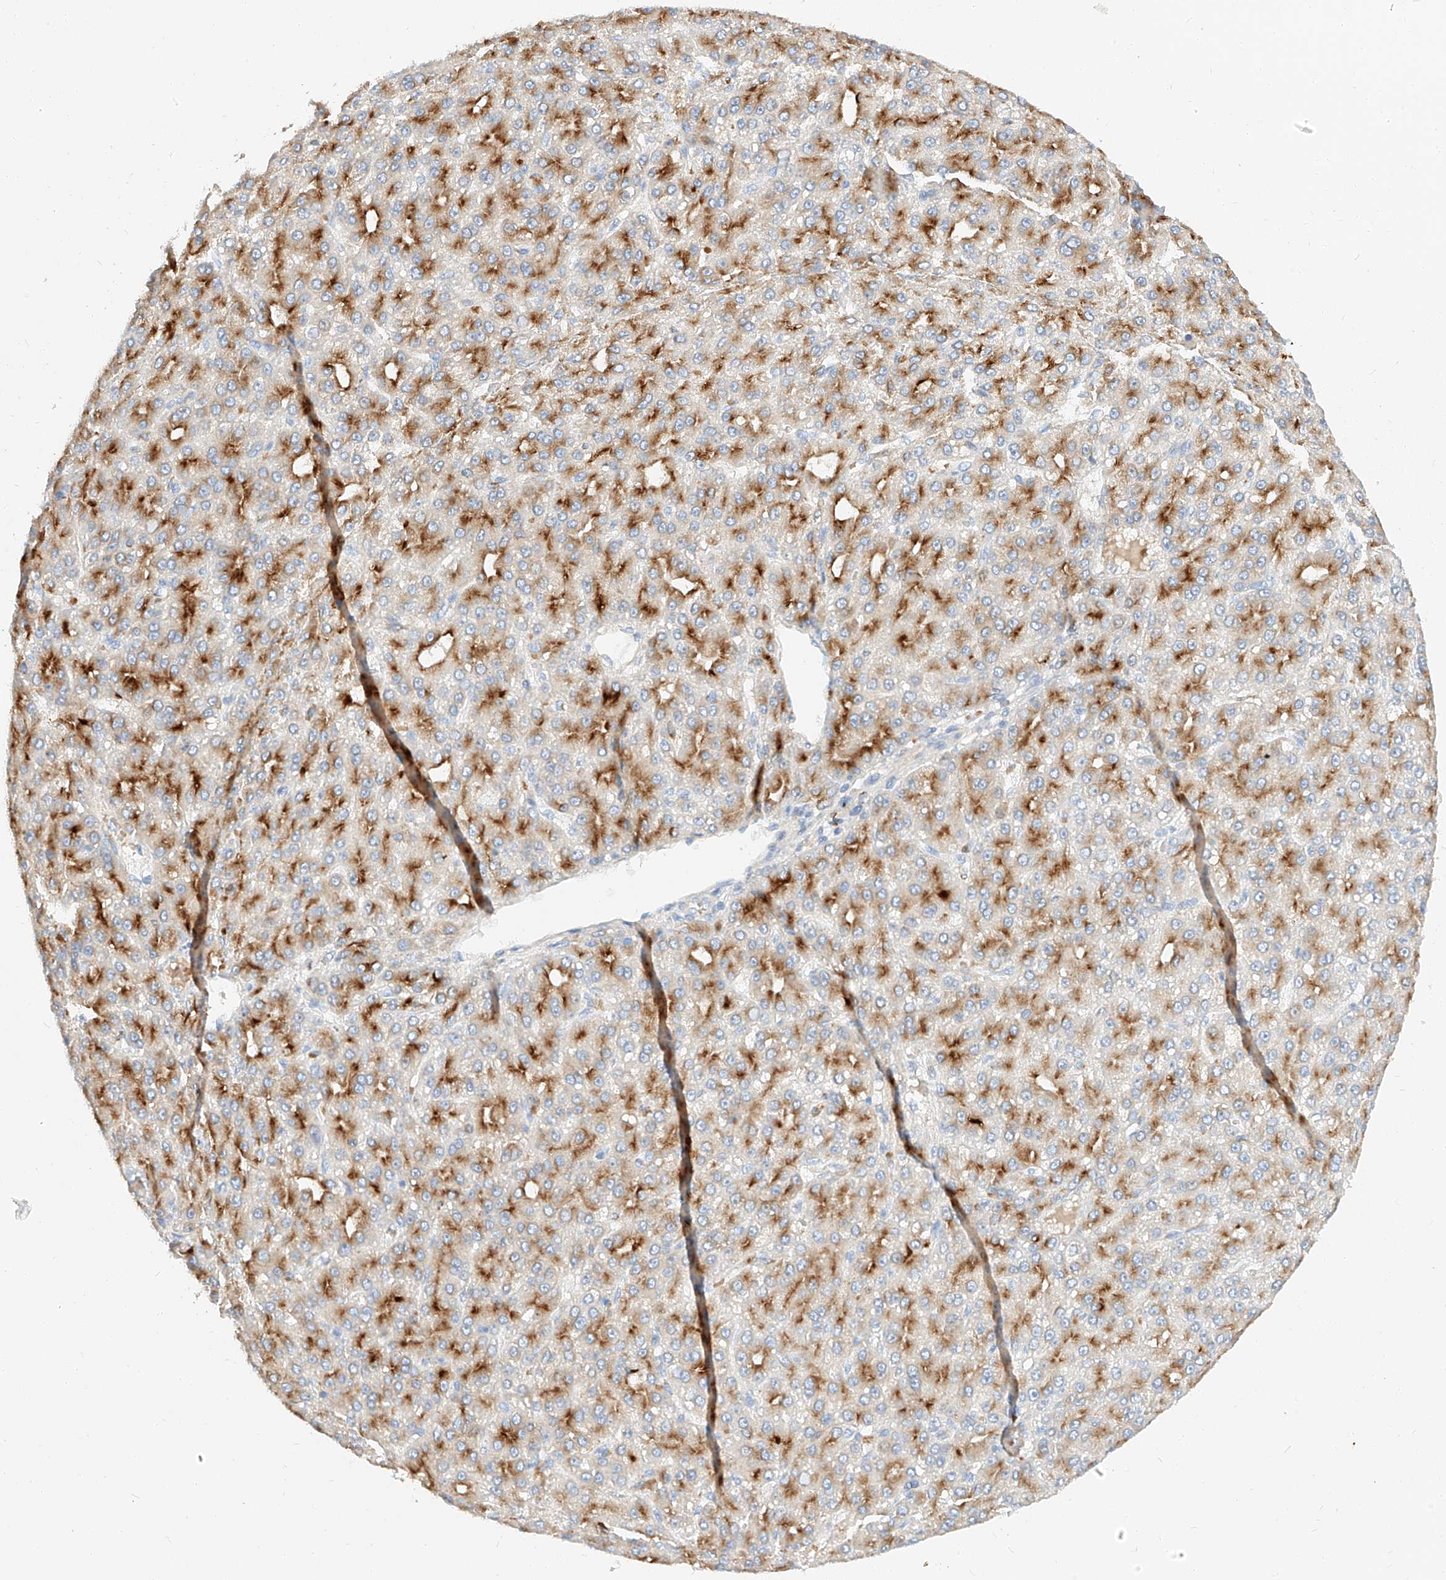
{"staining": {"intensity": "strong", "quantity": "25%-75%", "location": "cytoplasmic/membranous"}, "tissue": "liver cancer", "cell_type": "Tumor cells", "image_type": "cancer", "snomed": [{"axis": "morphology", "description": "Carcinoma, Hepatocellular, NOS"}, {"axis": "topography", "description": "Liver"}], "caption": "Brown immunohistochemical staining in liver hepatocellular carcinoma shows strong cytoplasmic/membranous expression in approximately 25%-75% of tumor cells.", "gene": "MAP7", "patient": {"sex": "male", "age": 67}}